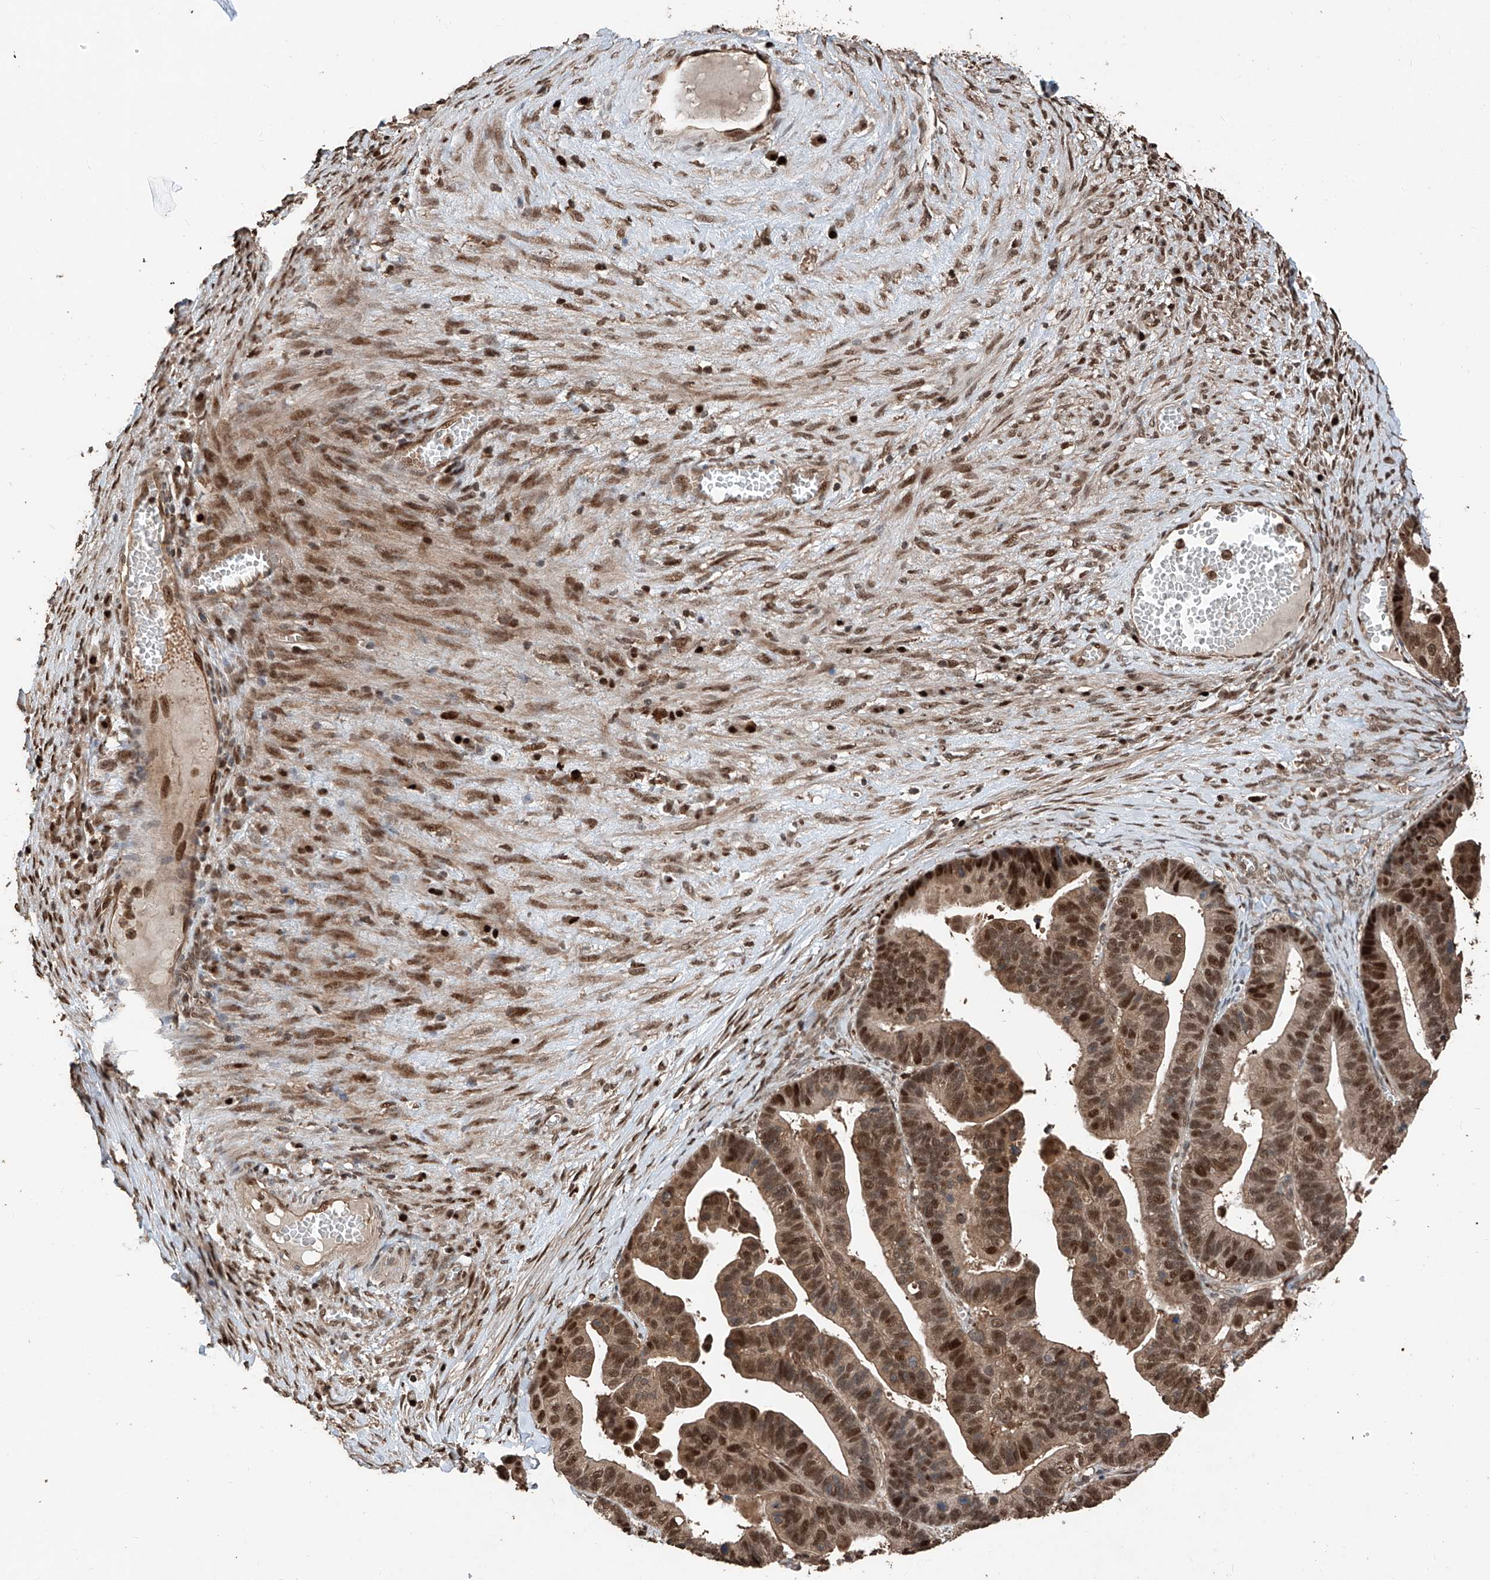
{"staining": {"intensity": "moderate", "quantity": ">75%", "location": "cytoplasmic/membranous,nuclear"}, "tissue": "ovarian cancer", "cell_type": "Tumor cells", "image_type": "cancer", "snomed": [{"axis": "morphology", "description": "Cystadenocarcinoma, serous, NOS"}, {"axis": "topography", "description": "Ovary"}], "caption": "Ovarian serous cystadenocarcinoma stained with a brown dye displays moderate cytoplasmic/membranous and nuclear positive expression in about >75% of tumor cells.", "gene": "RMND1", "patient": {"sex": "female", "age": 56}}